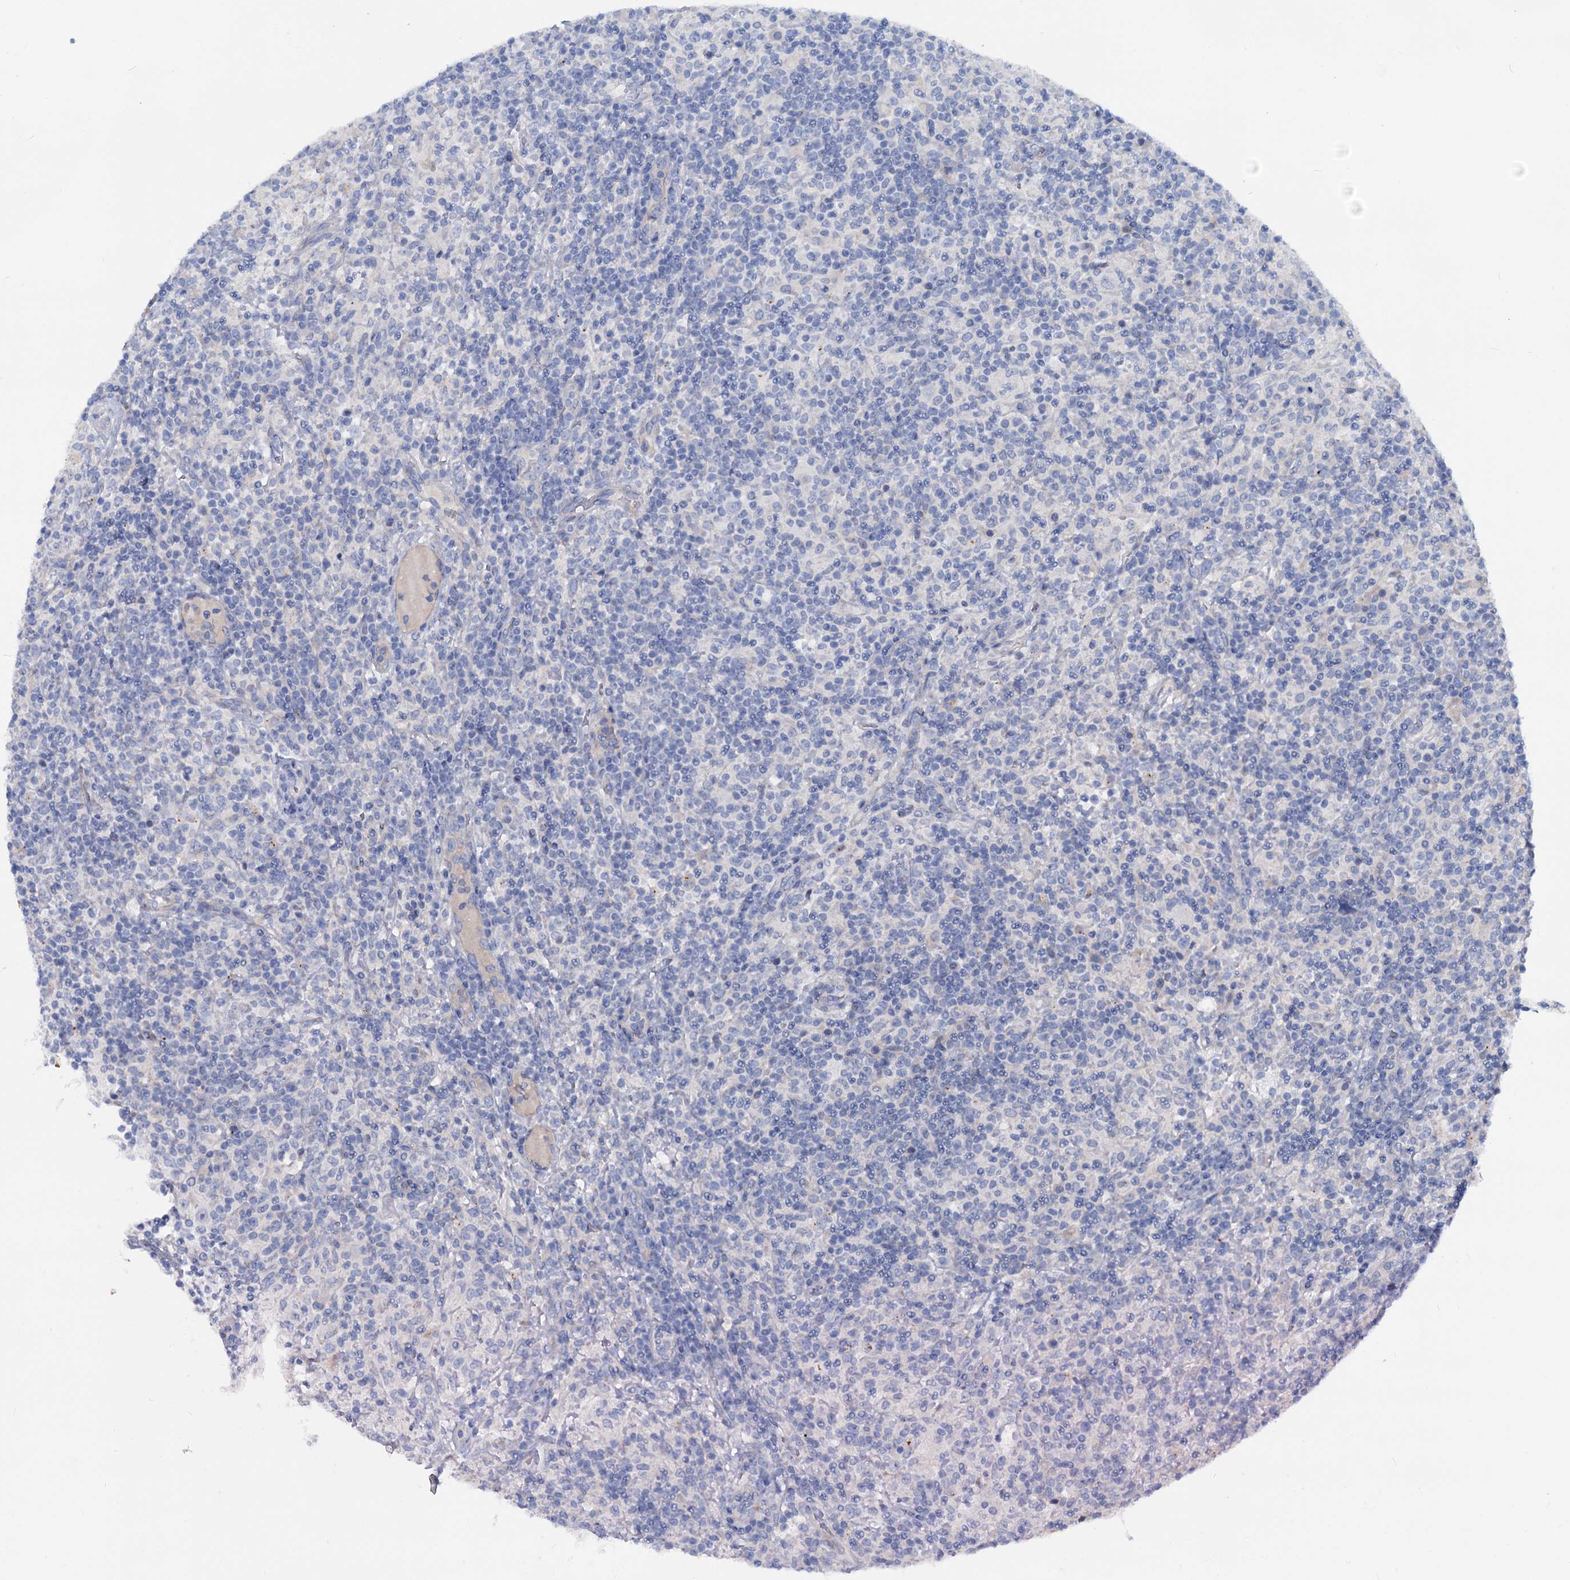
{"staining": {"intensity": "negative", "quantity": "none", "location": "none"}, "tissue": "lymphoma", "cell_type": "Tumor cells", "image_type": "cancer", "snomed": [{"axis": "morphology", "description": "Hodgkin's disease, NOS"}, {"axis": "topography", "description": "Lymph node"}], "caption": "High power microscopy micrograph of an immunohistochemistry image of Hodgkin's disease, revealing no significant staining in tumor cells. The staining is performed using DAB (3,3'-diaminobenzidine) brown chromogen with nuclei counter-stained in using hematoxylin.", "gene": "DYDC2", "patient": {"sex": "male", "age": 70}}